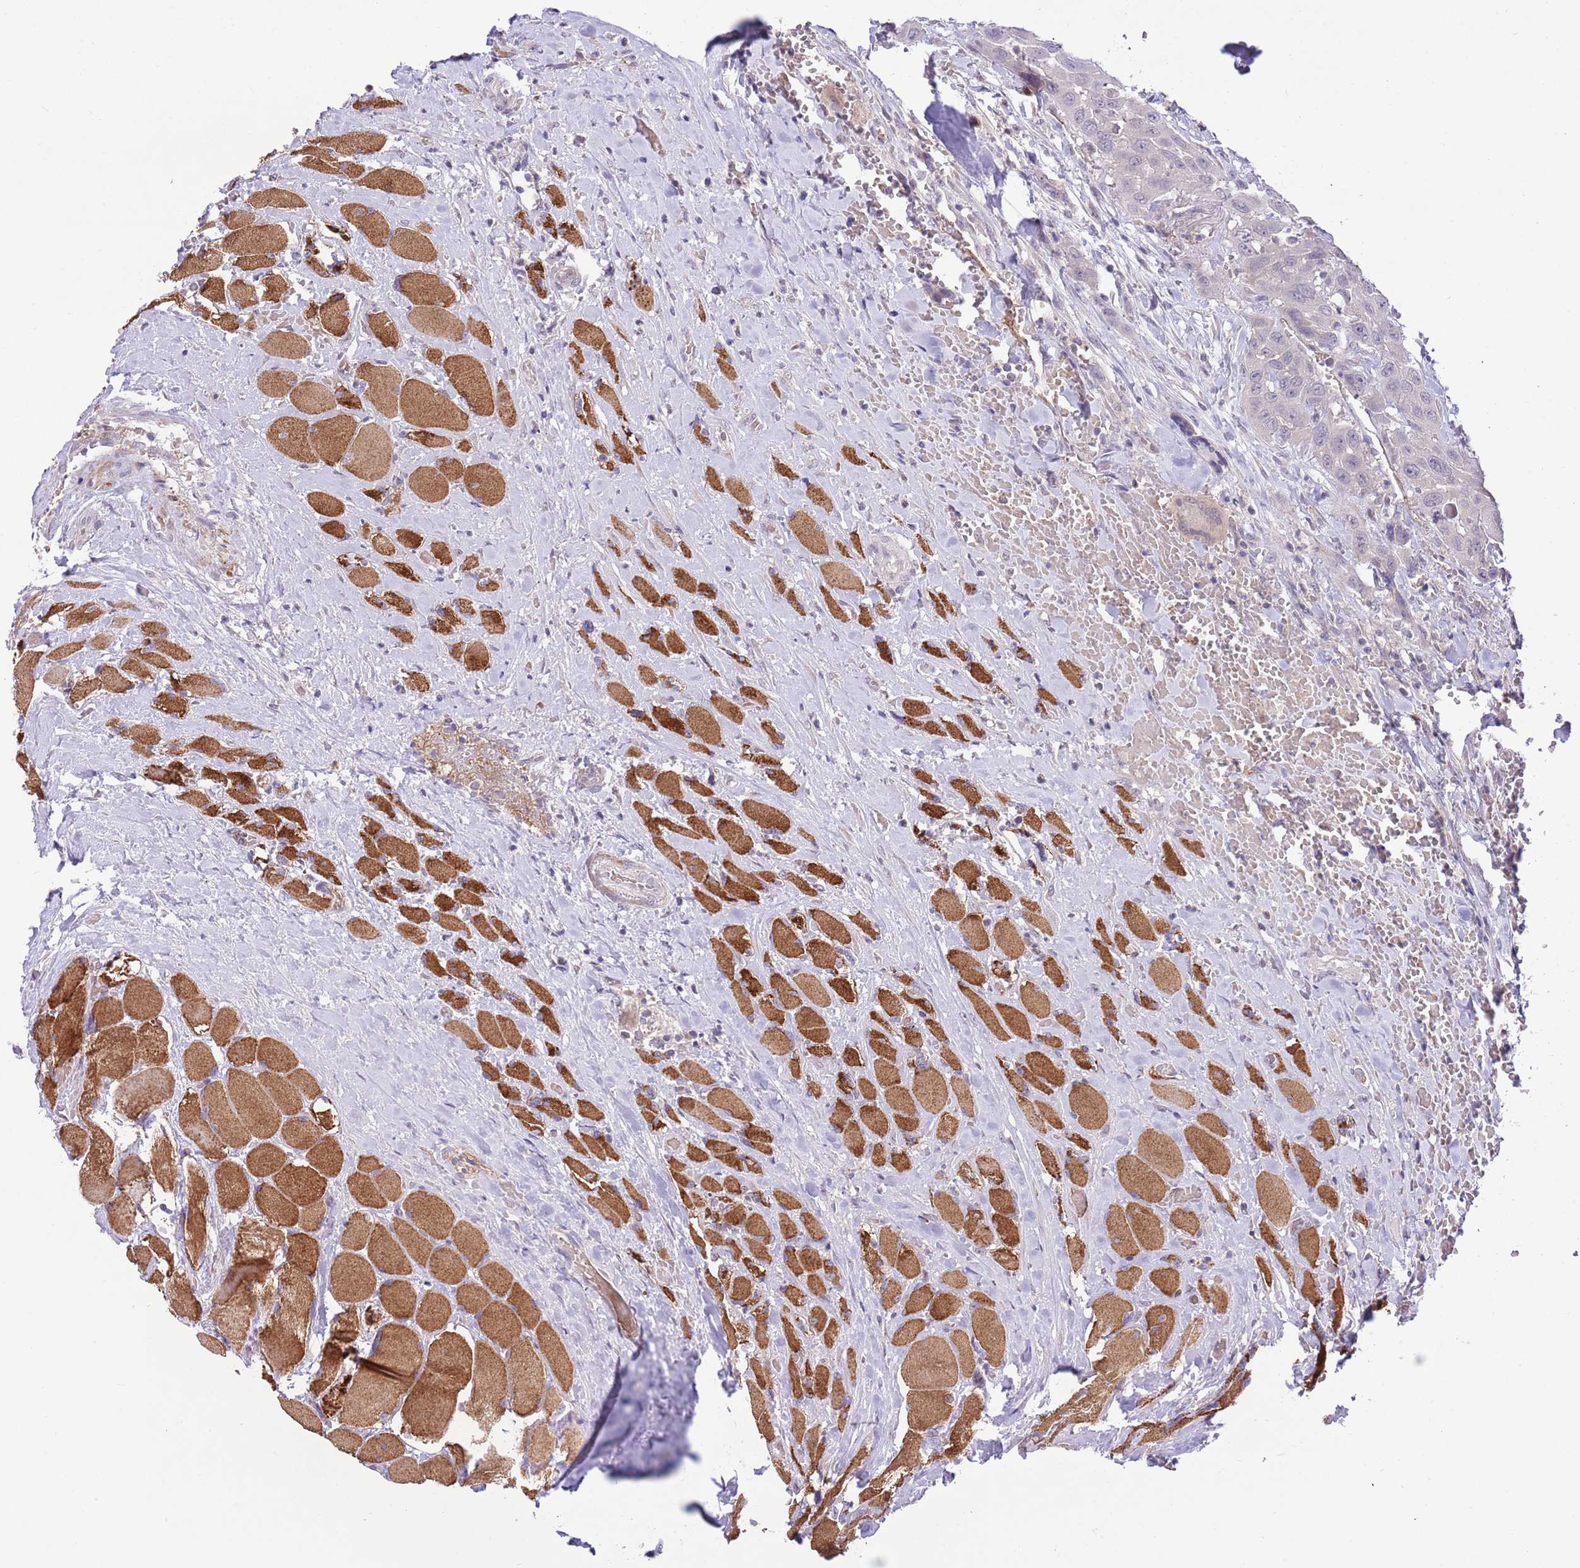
{"staining": {"intensity": "negative", "quantity": "none", "location": "none"}, "tissue": "head and neck cancer", "cell_type": "Tumor cells", "image_type": "cancer", "snomed": [{"axis": "morphology", "description": "Squamous cell carcinoma, NOS"}, {"axis": "topography", "description": "Head-Neck"}], "caption": "Squamous cell carcinoma (head and neck) was stained to show a protein in brown. There is no significant positivity in tumor cells.", "gene": "GALK2", "patient": {"sex": "male", "age": 81}}